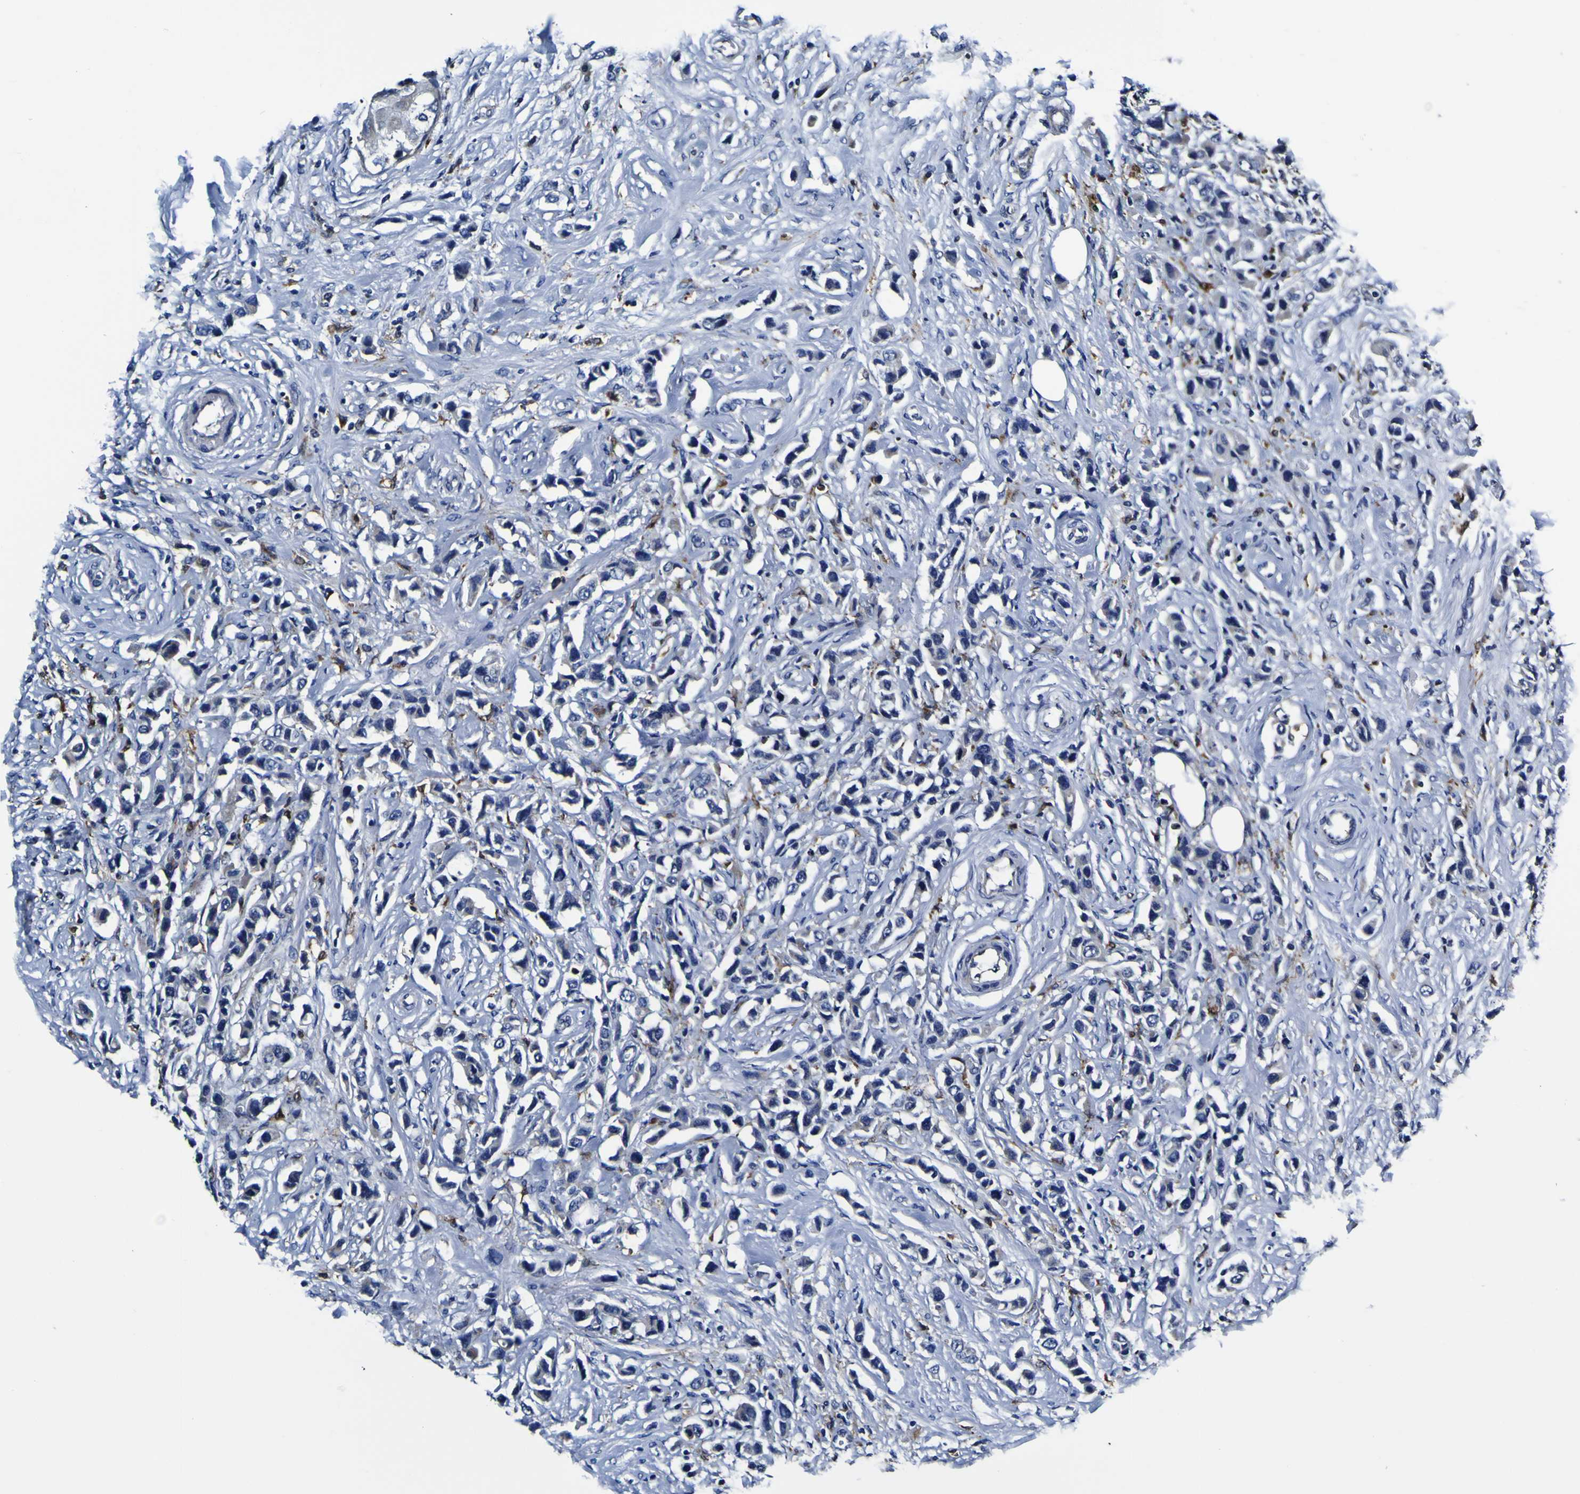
{"staining": {"intensity": "negative", "quantity": "none", "location": "none"}, "tissue": "breast cancer", "cell_type": "Tumor cells", "image_type": "cancer", "snomed": [{"axis": "morphology", "description": "Normal tissue, NOS"}, {"axis": "morphology", "description": "Duct carcinoma"}, {"axis": "topography", "description": "Breast"}], "caption": "Immunohistochemistry (IHC) micrograph of human breast cancer stained for a protein (brown), which shows no expression in tumor cells.", "gene": "GPX1", "patient": {"sex": "female", "age": 50}}